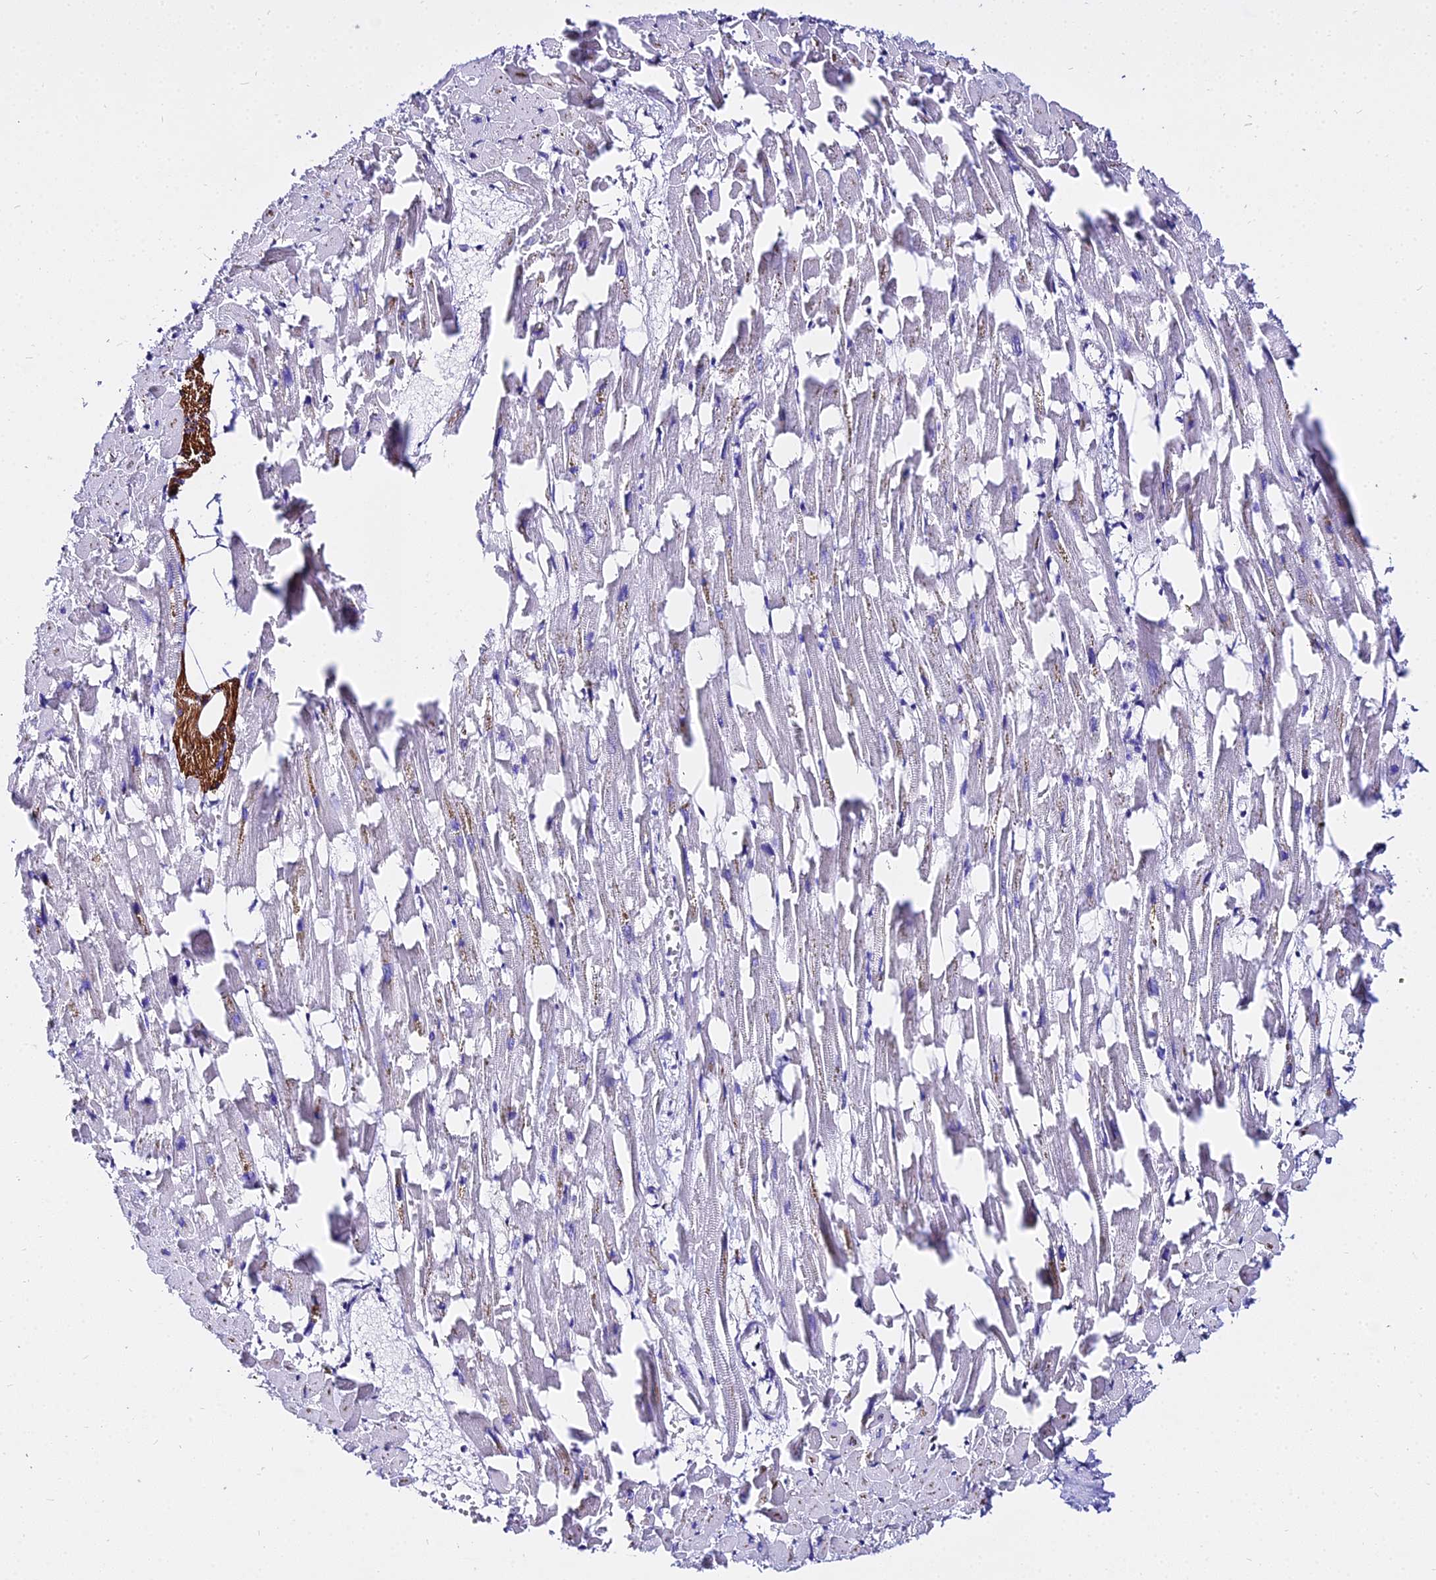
{"staining": {"intensity": "negative", "quantity": "none", "location": "none"}, "tissue": "heart muscle", "cell_type": "Cardiomyocytes", "image_type": "normal", "snomed": [{"axis": "morphology", "description": "Normal tissue, NOS"}, {"axis": "topography", "description": "Heart"}], "caption": "DAB immunohistochemical staining of unremarkable heart muscle demonstrates no significant positivity in cardiomyocytes.", "gene": "TUBA1A", "patient": {"sex": "female", "age": 64}}